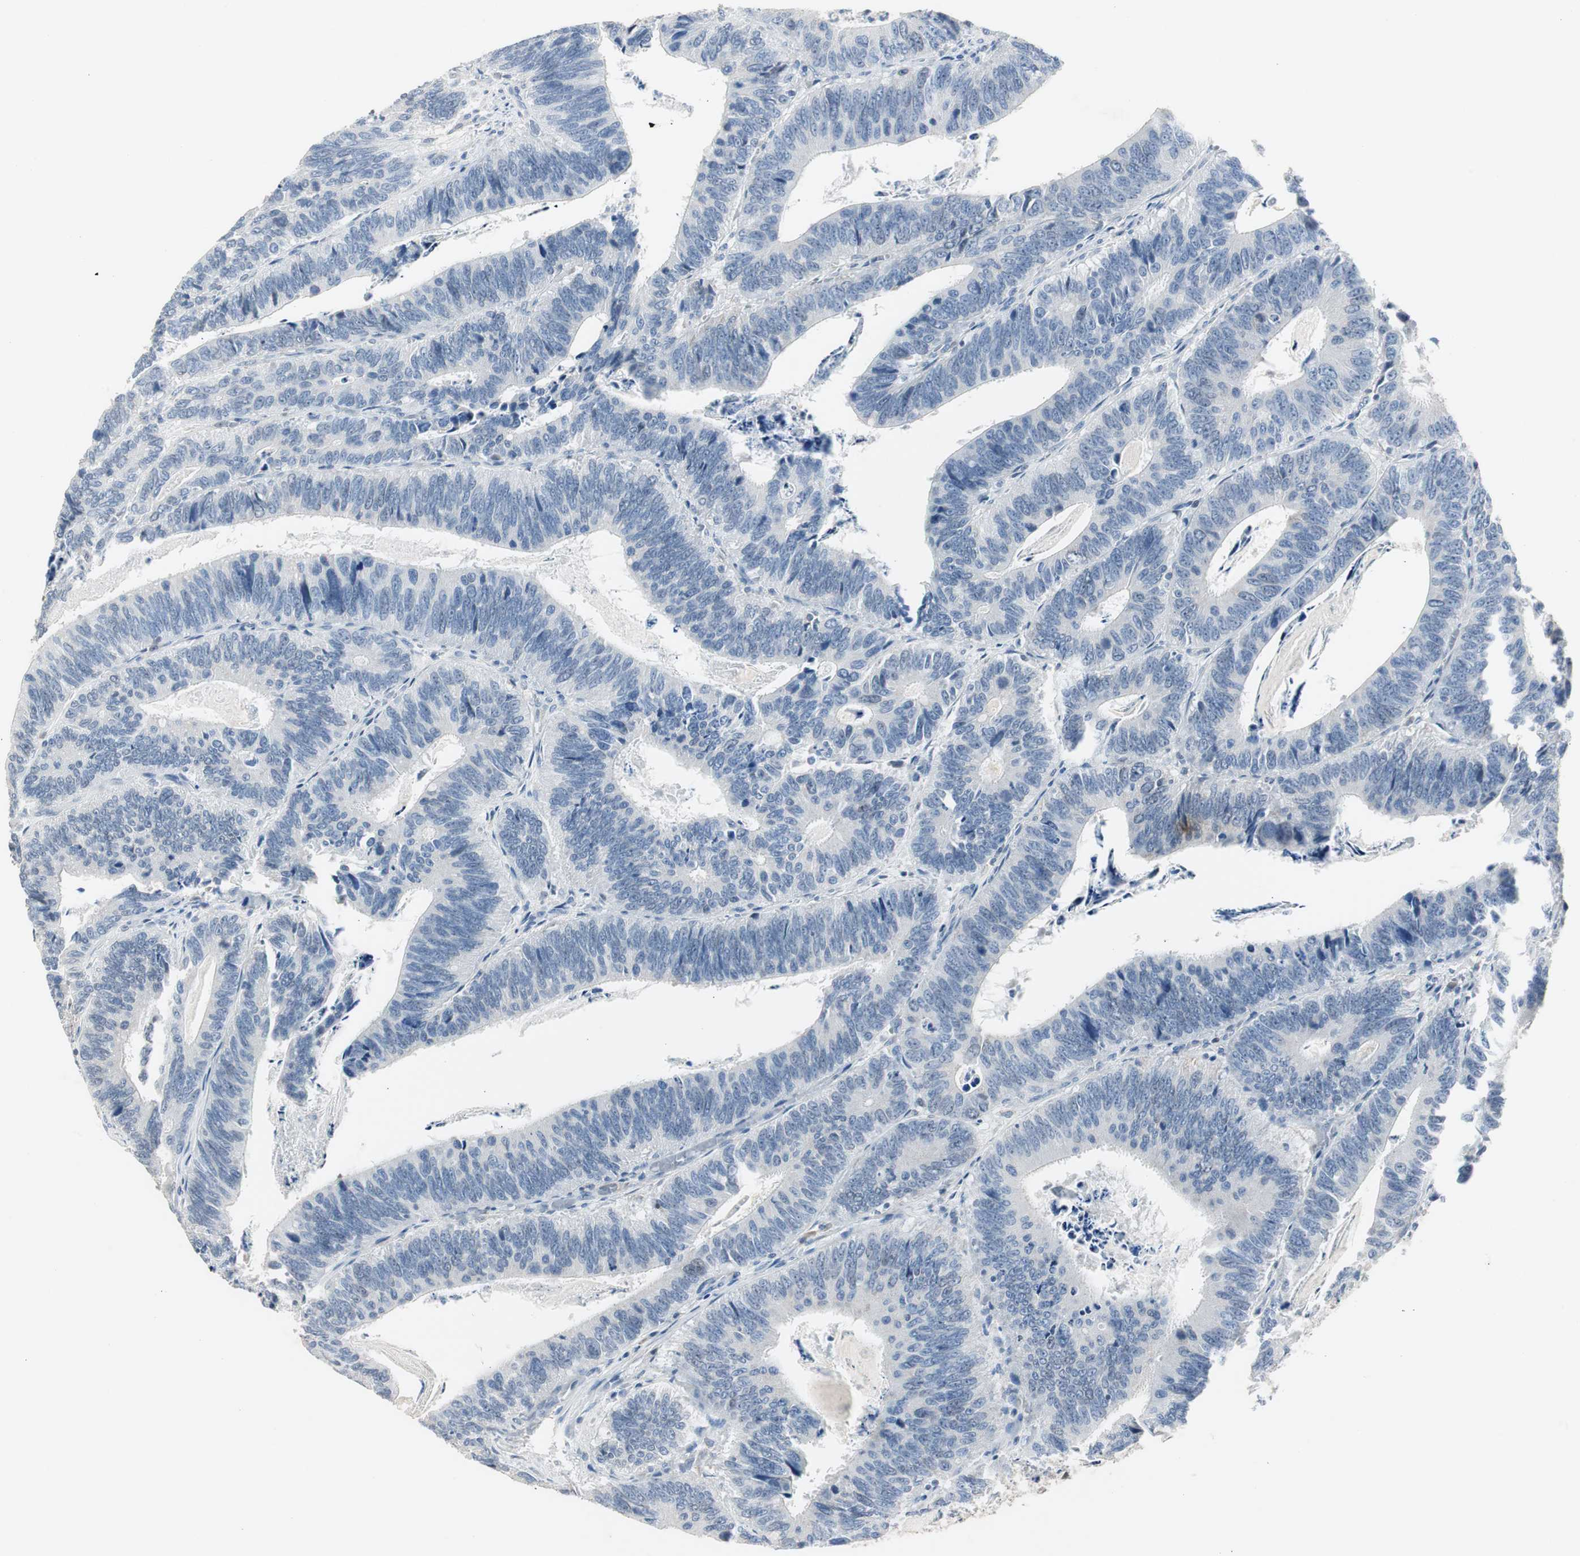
{"staining": {"intensity": "negative", "quantity": "none", "location": "none"}, "tissue": "colorectal cancer", "cell_type": "Tumor cells", "image_type": "cancer", "snomed": [{"axis": "morphology", "description": "Adenocarcinoma, NOS"}, {"axis": "topography", "description": "Colon"}], "caption": "Tumor cells are negative for brown protein staining in colorectal cancer (adenocarcinoma).", "gene": "TK1", "patient": {"sex": "male", "age": 72}}